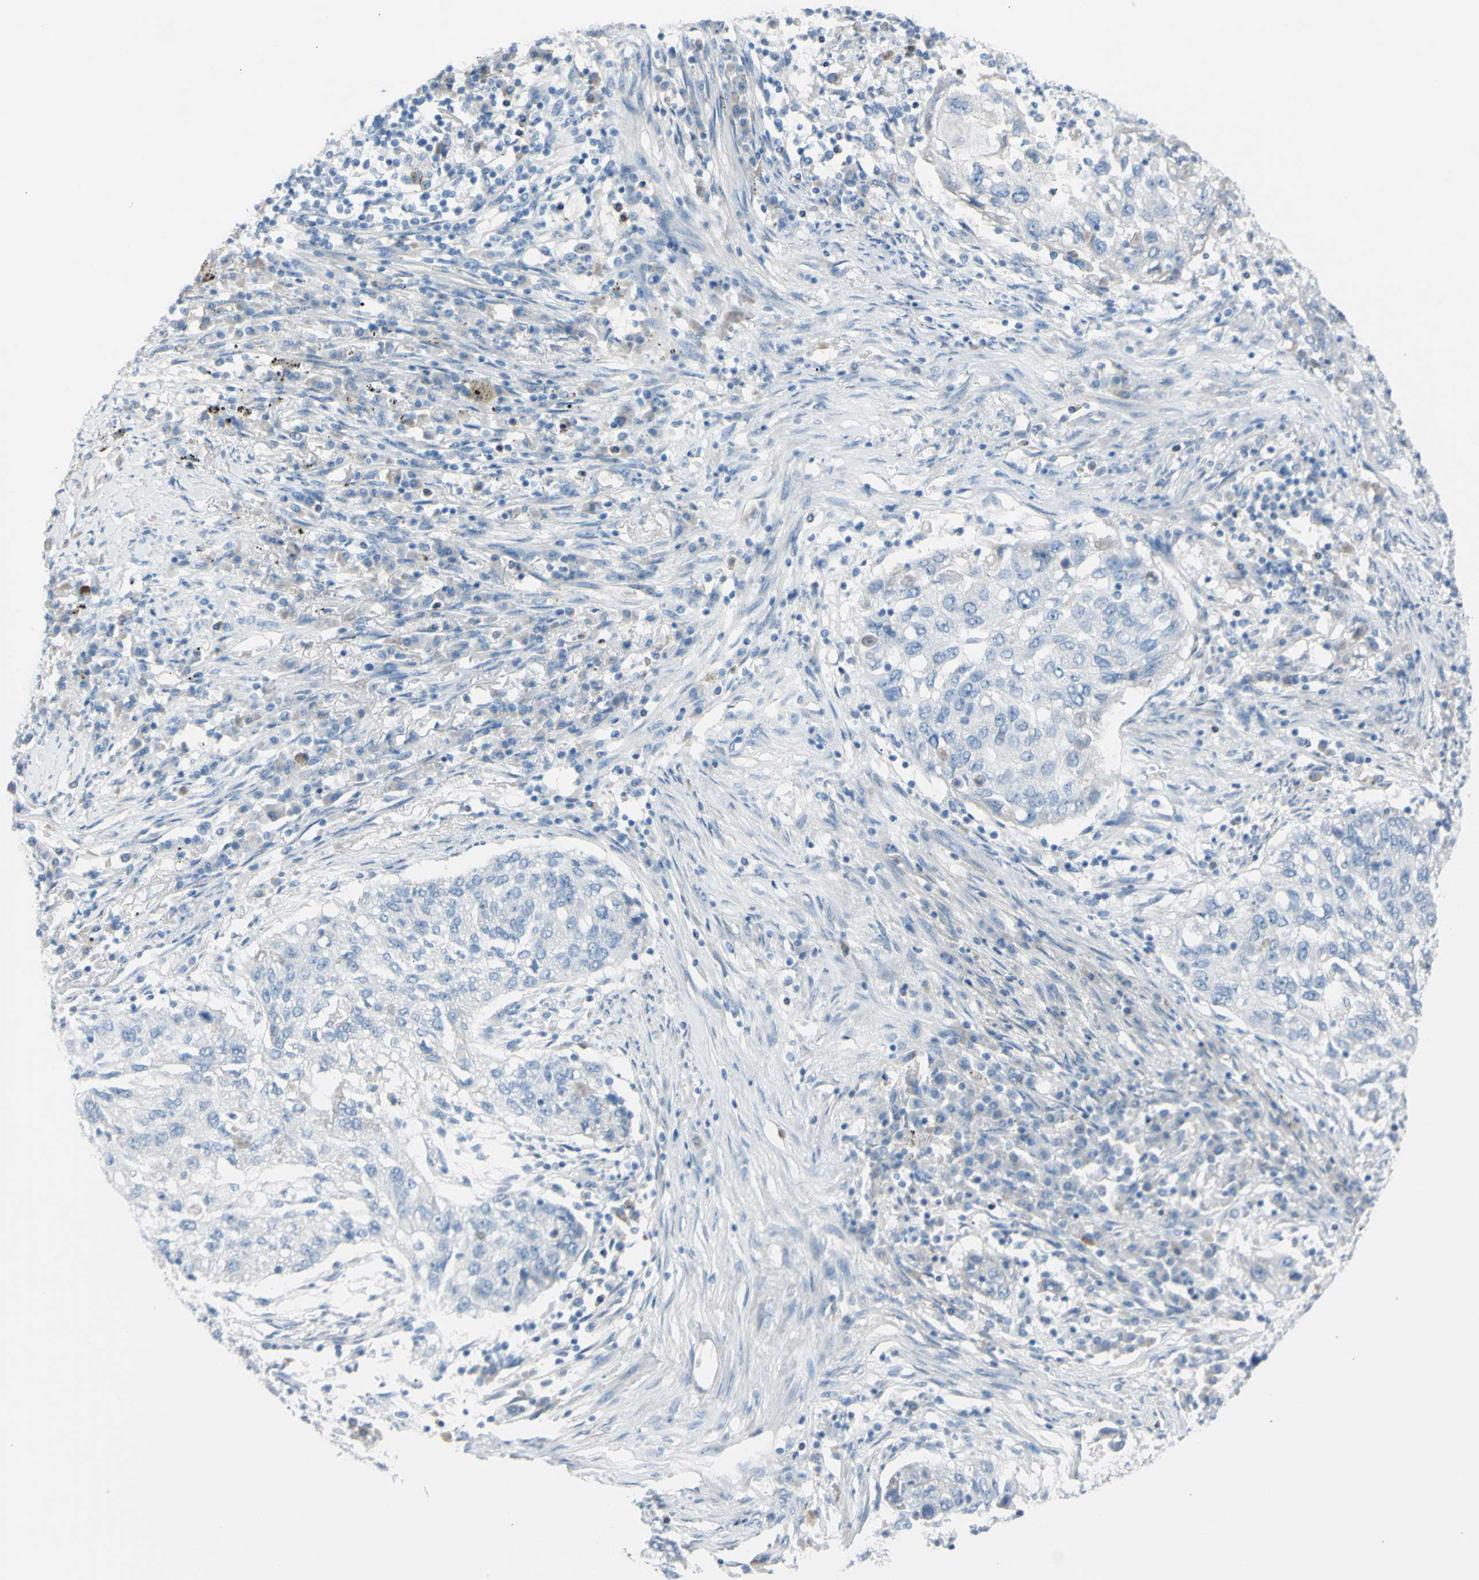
{"staining": {"intensity": "negative", "quantity": "none", "location": "none"}, "tissue": "lung cancer", "cell_type": "Tumor cells", "image_type": "cancer", "snomed": [{"axis": "morphology", "description": "Squamous cell carcinoma, NOS"}, {"axis": "topography", "description": "Lung"}], "caption": "Immunohistochemistry (IHC) of lung cancer (squamous cell carcinoma) displays no positivity in tumor cells.", "gene": "TFPI2", "patient": {"sex": "female", "age": 63}}